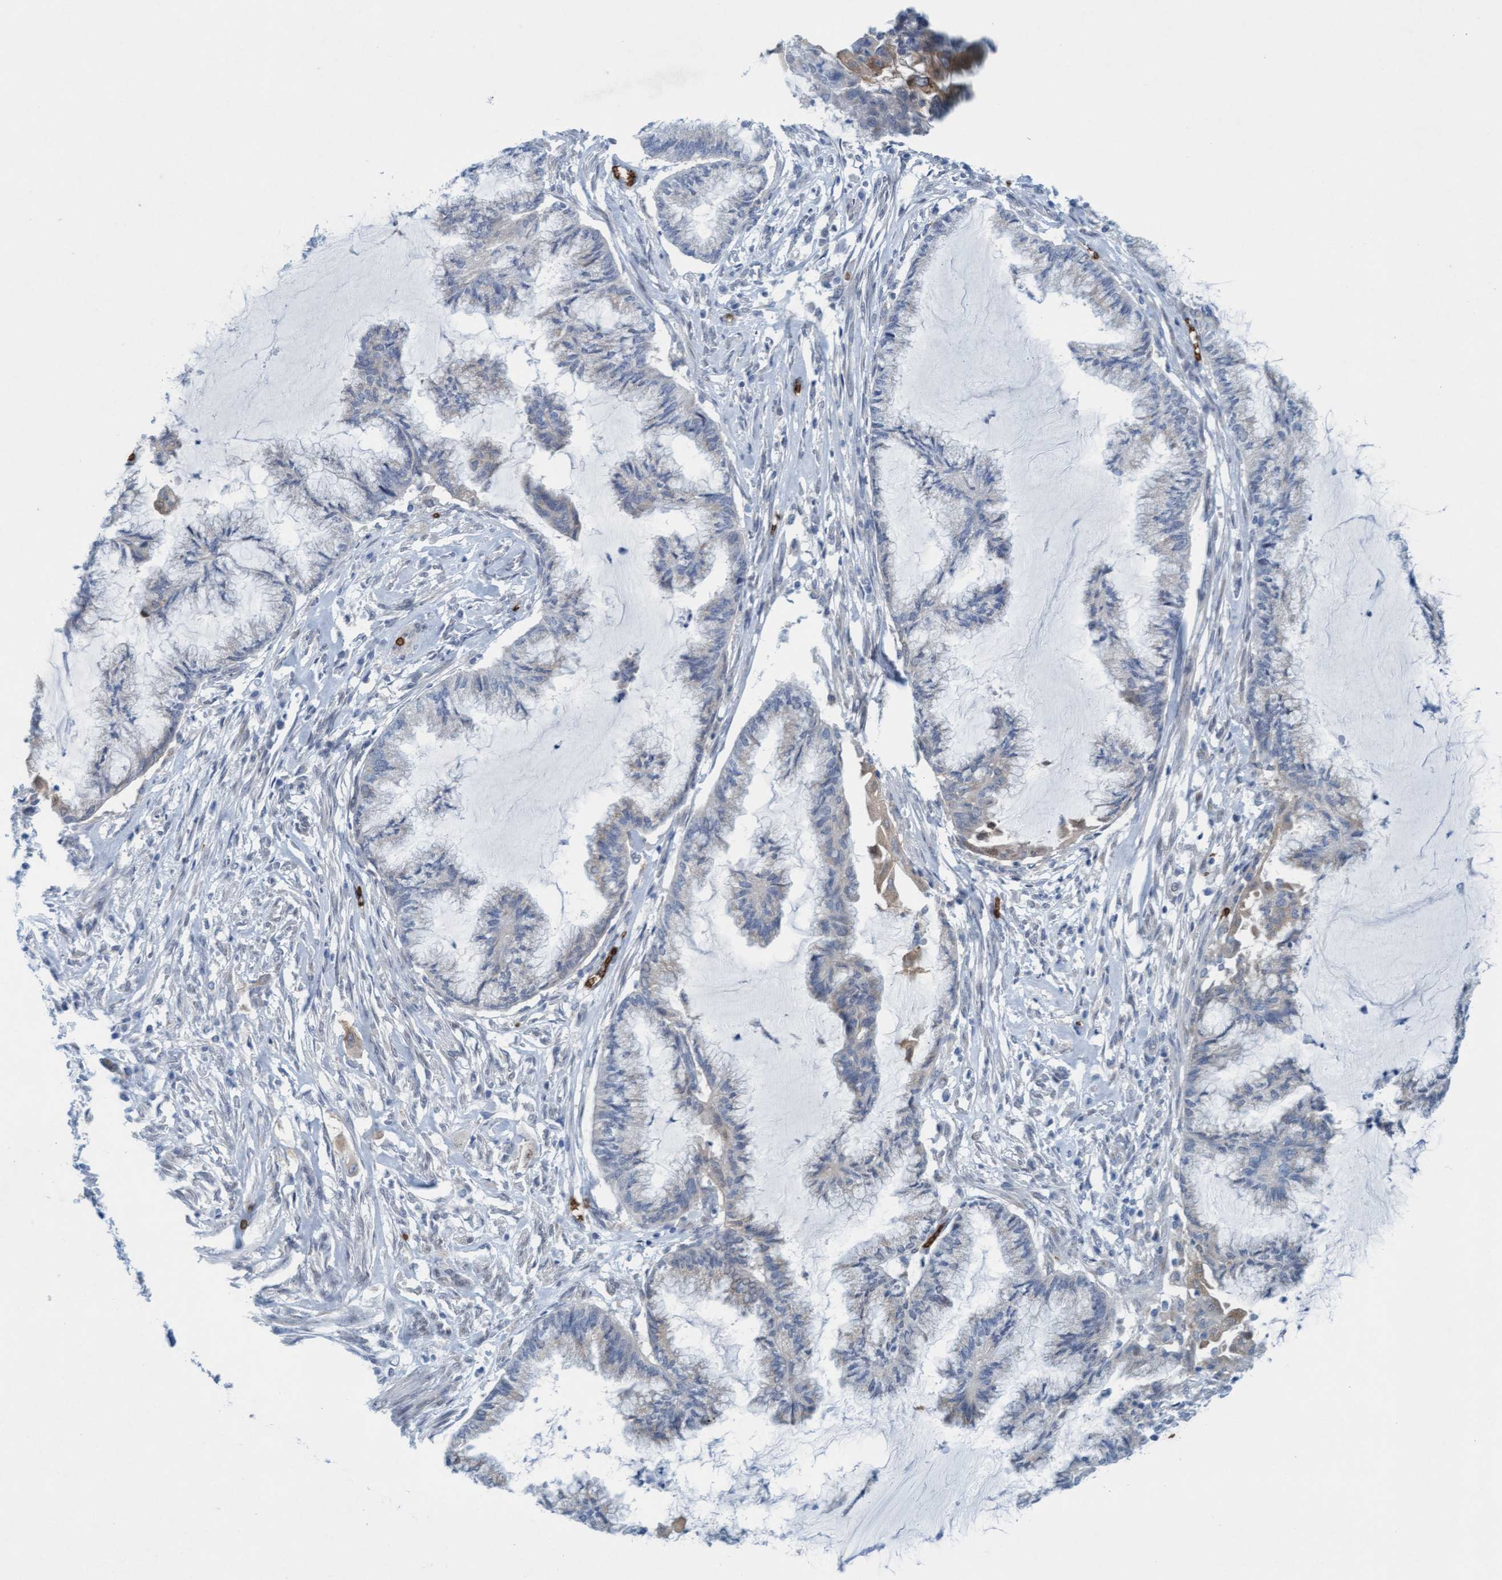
{"staining": {"intensity": "weak", "quantity": "<25%", "location": "cytoplasmic/membranous"}, "tissue": "endometrial cancer", "cell_type": "Tumor cells", "image_type": "cancer", "snomed": [{"axis": "morphology", "description": "Adenocarcinoma, NOS"}, {"axis": "topography", "description": "Endometrium"}], "caption": "Image shows no protein expression in tumor cells of endometrial cancer tissue.", "gene": "SPEM2", "patient": {"sex": "female", "age": 86}}